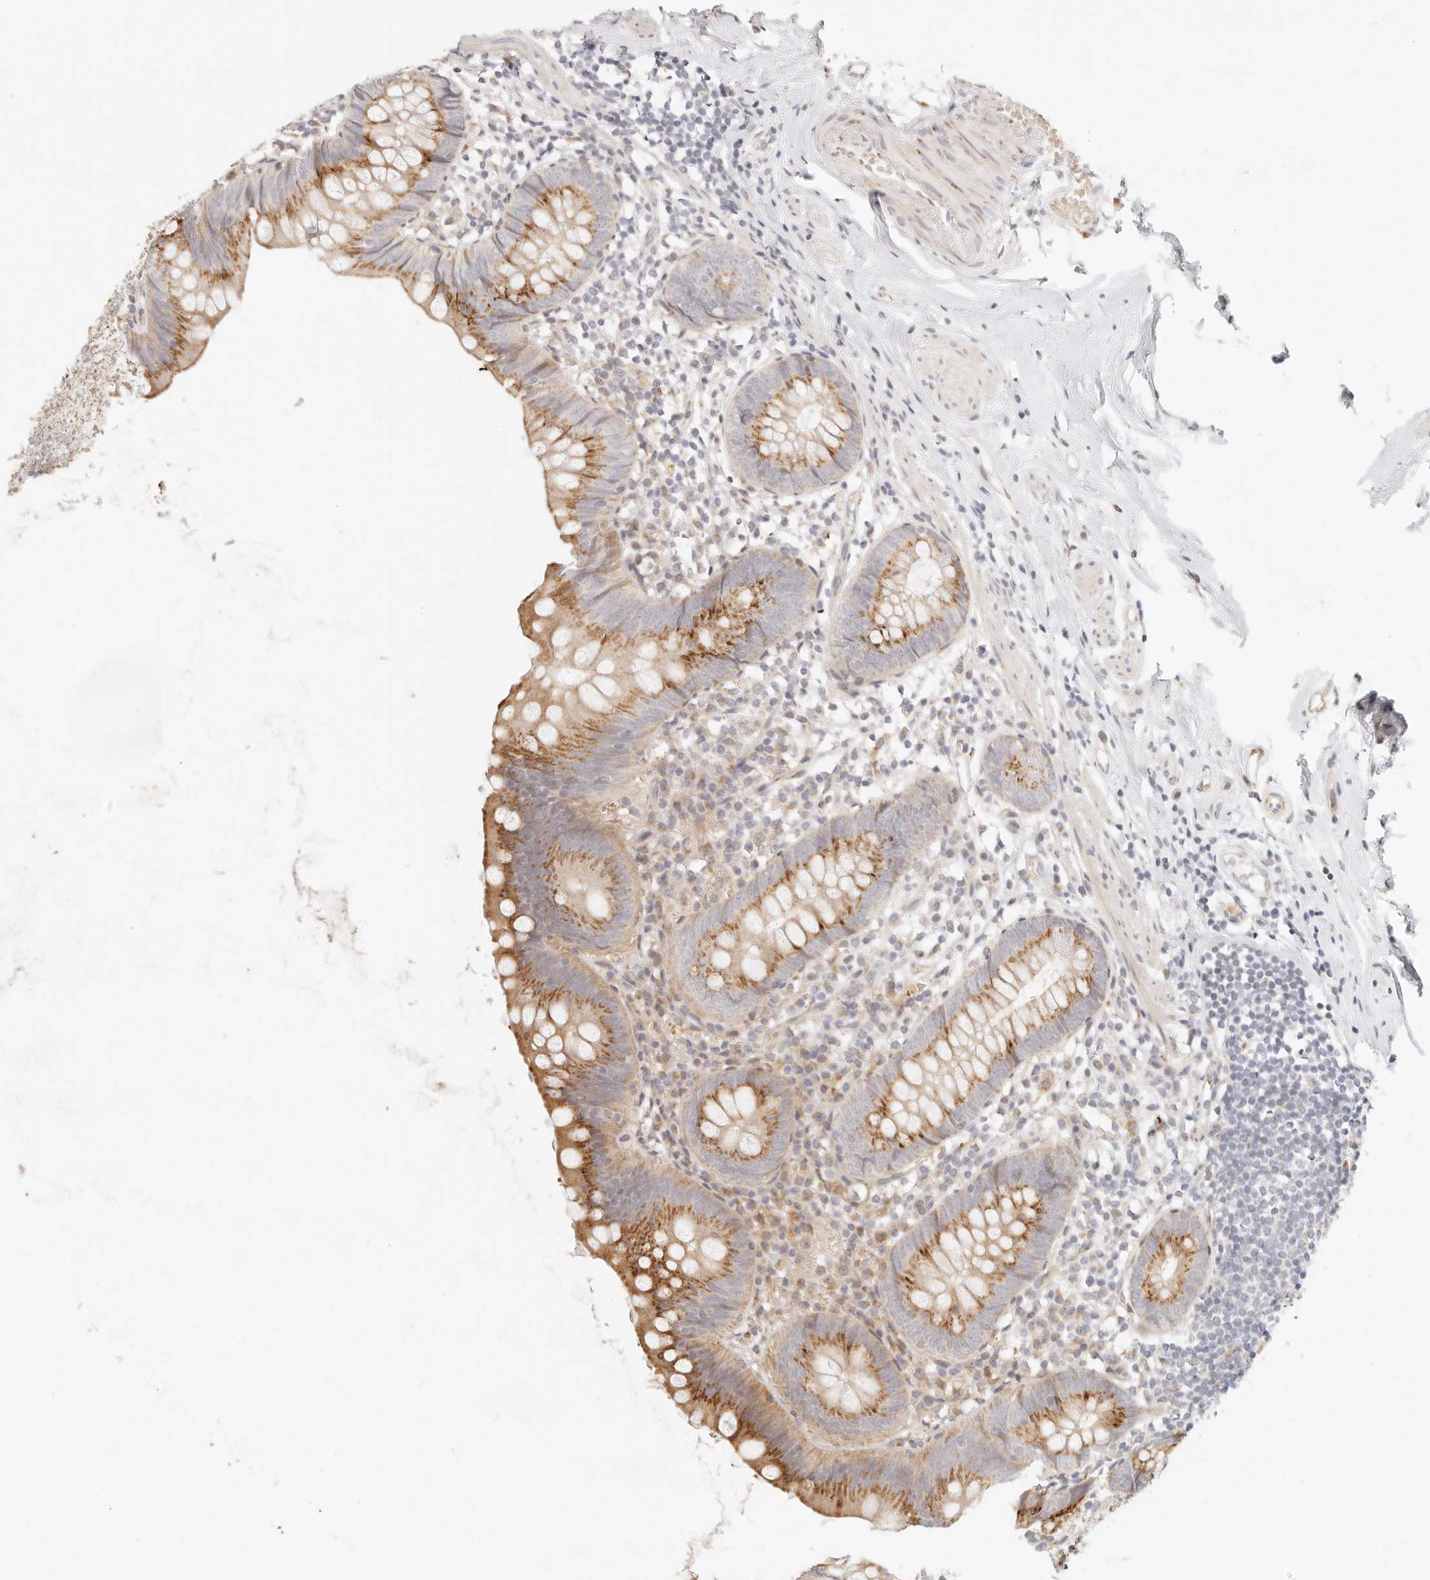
{"staining": {"intensity": "moderate", "quantity": ">75%", "location": "cytoplasmic/membranous"}, "tissue": "appendix", "cell_type": "Glandular cells", "image_type": "normal", "snomed": [{"axis": "morphology", "description": "Normal tissue, NOS"}, {"axis": "topography", "description": "Appendix"}], "caption": "A brown stain shows moderate cytoplasmic/membranous positivity of a protein in glandular cells of unremarkable human appendix.", "gene": "FAM20B", "patient": {"sex": "female", "age": 62}}